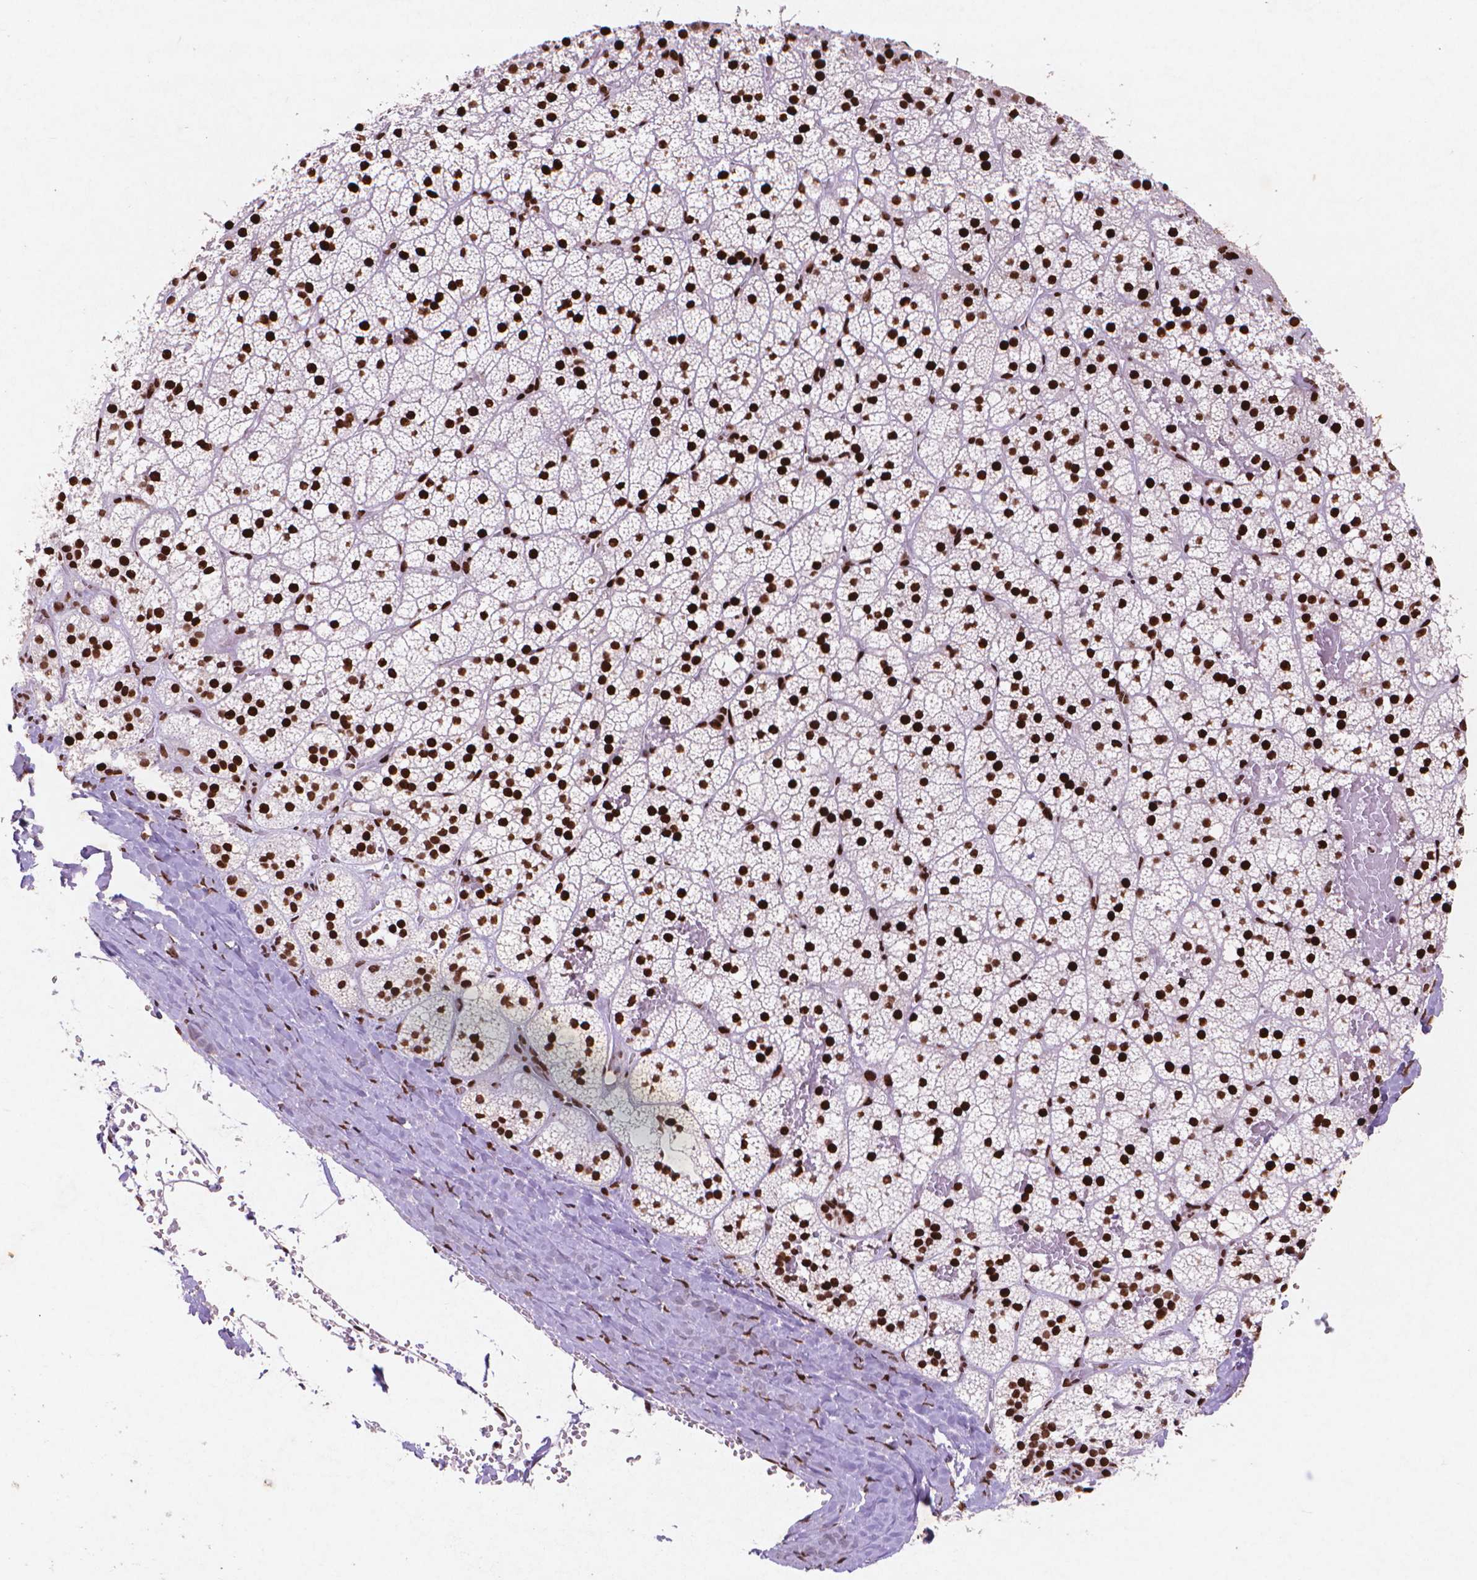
{"staining": {"intensity": "strong", "quantity": ">75%", "location": "nuclear"}, "tissue": "adrenal gland", "cell_type": "Glandular cells", "image_type": "normal", "snomed": [{"axis": "morphology", "description": "Normal tissue, NOS"}, {"axis": "topography", "description": "Adrenal gland"}], "caption": "Adrenal gland stained with a protein marker exhibits strong staining in glandular cells.", "gene": "CITED2", "patient": {"sex": "male", "age": 53}}